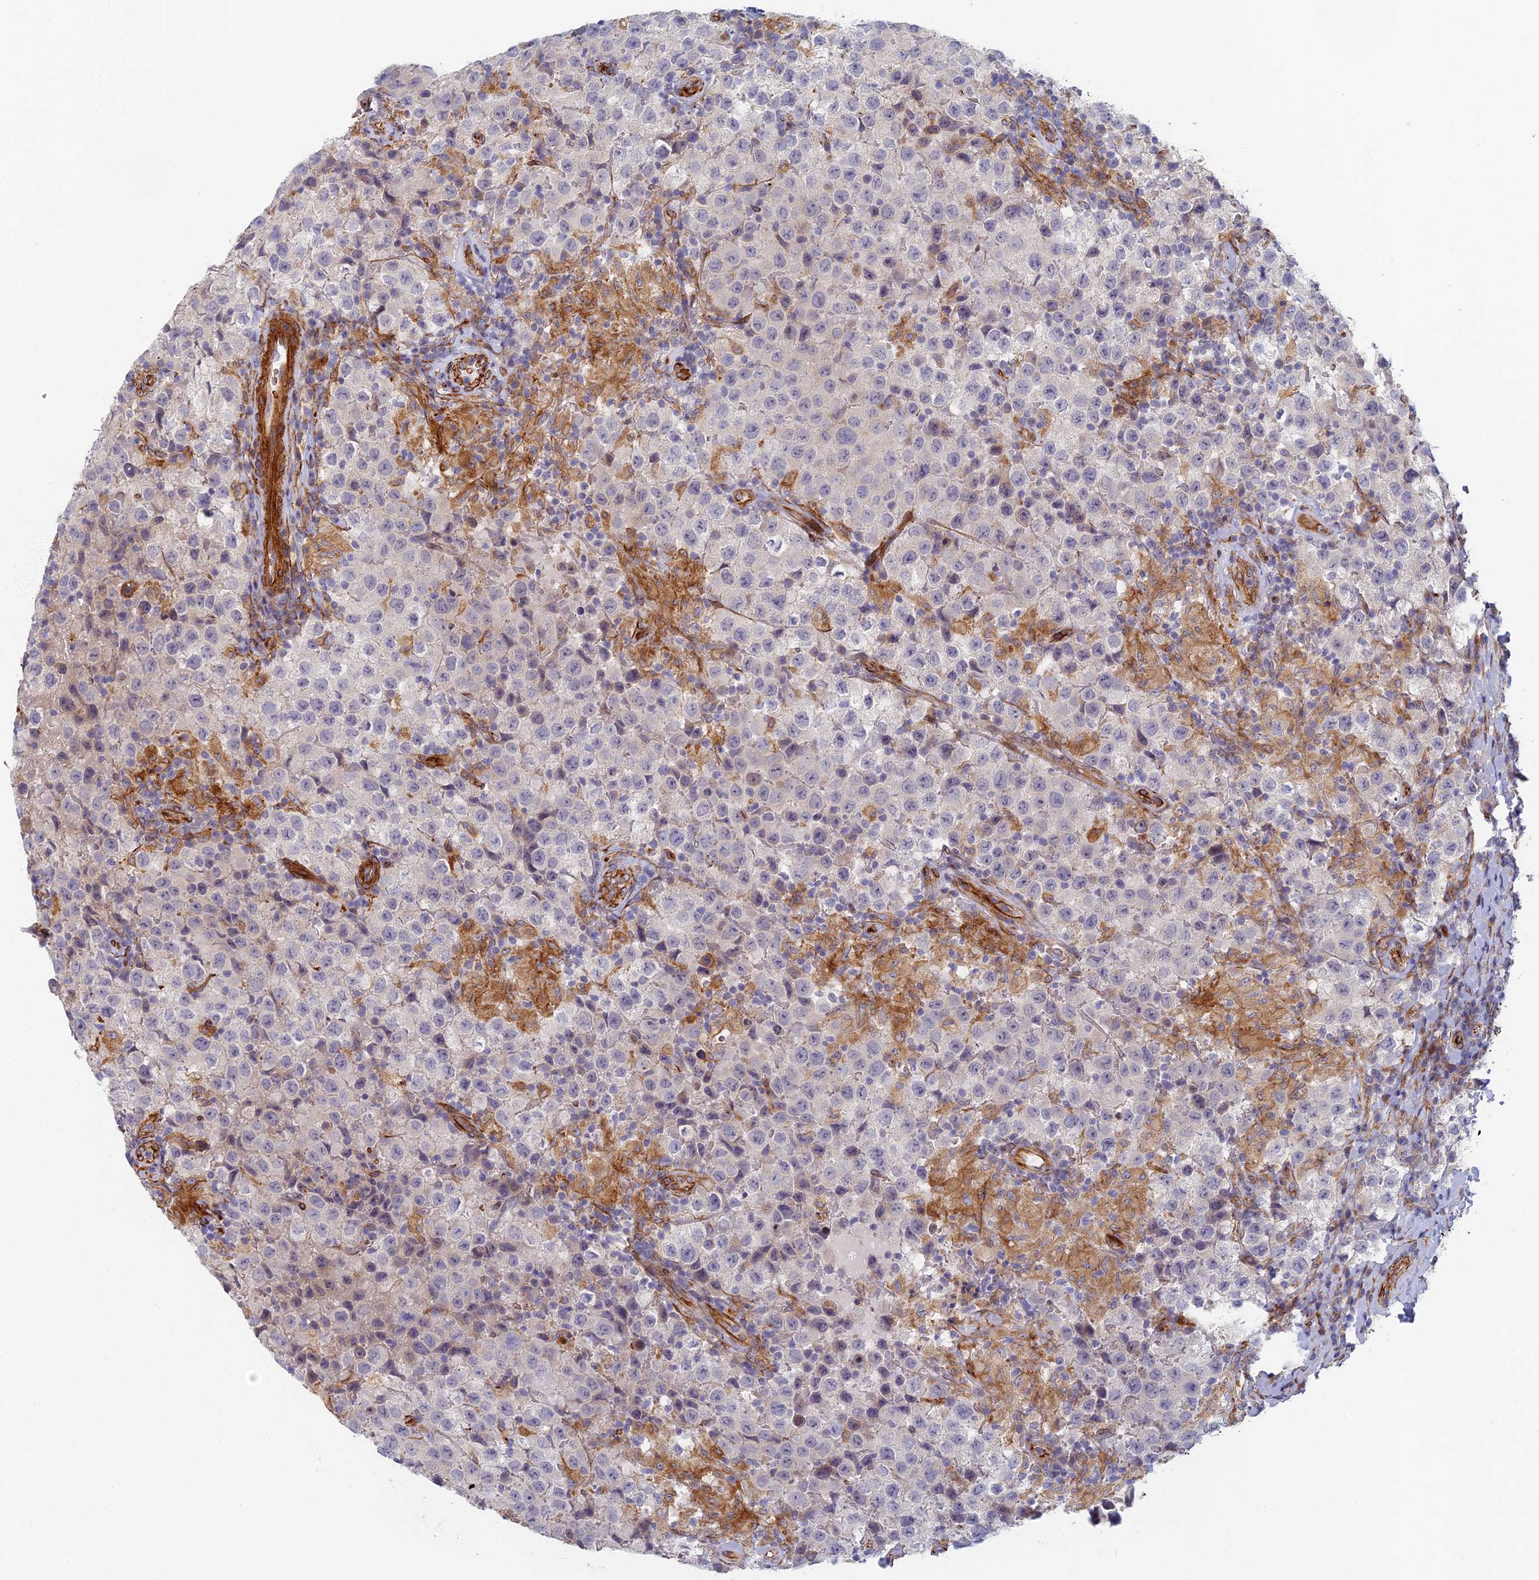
{"staining": {"intensity": "negative", "quantity": "none", "location": "none"}, "tissue": "testis cancer", "cell_type": "Tumor cells", "image_type": "cancer", "snomed": [{"axis": "morphology", "description": "Seminoma, NOS"}, {"axis": "morphology", "description": "Carcinoma, Embryonal, NOS"}, {"axis": "topography", "description": "Testis"}], "caption": "The immunohistochemistry (IHC) photomicrograph has no significant staining in tumor cells of embryonal carcinoma (testis) tissue. (Brightfield microscopy of DAB IHC at high magnification).", "gene": "ABCB10", "patient": {"sex": "male", "age": 41}}